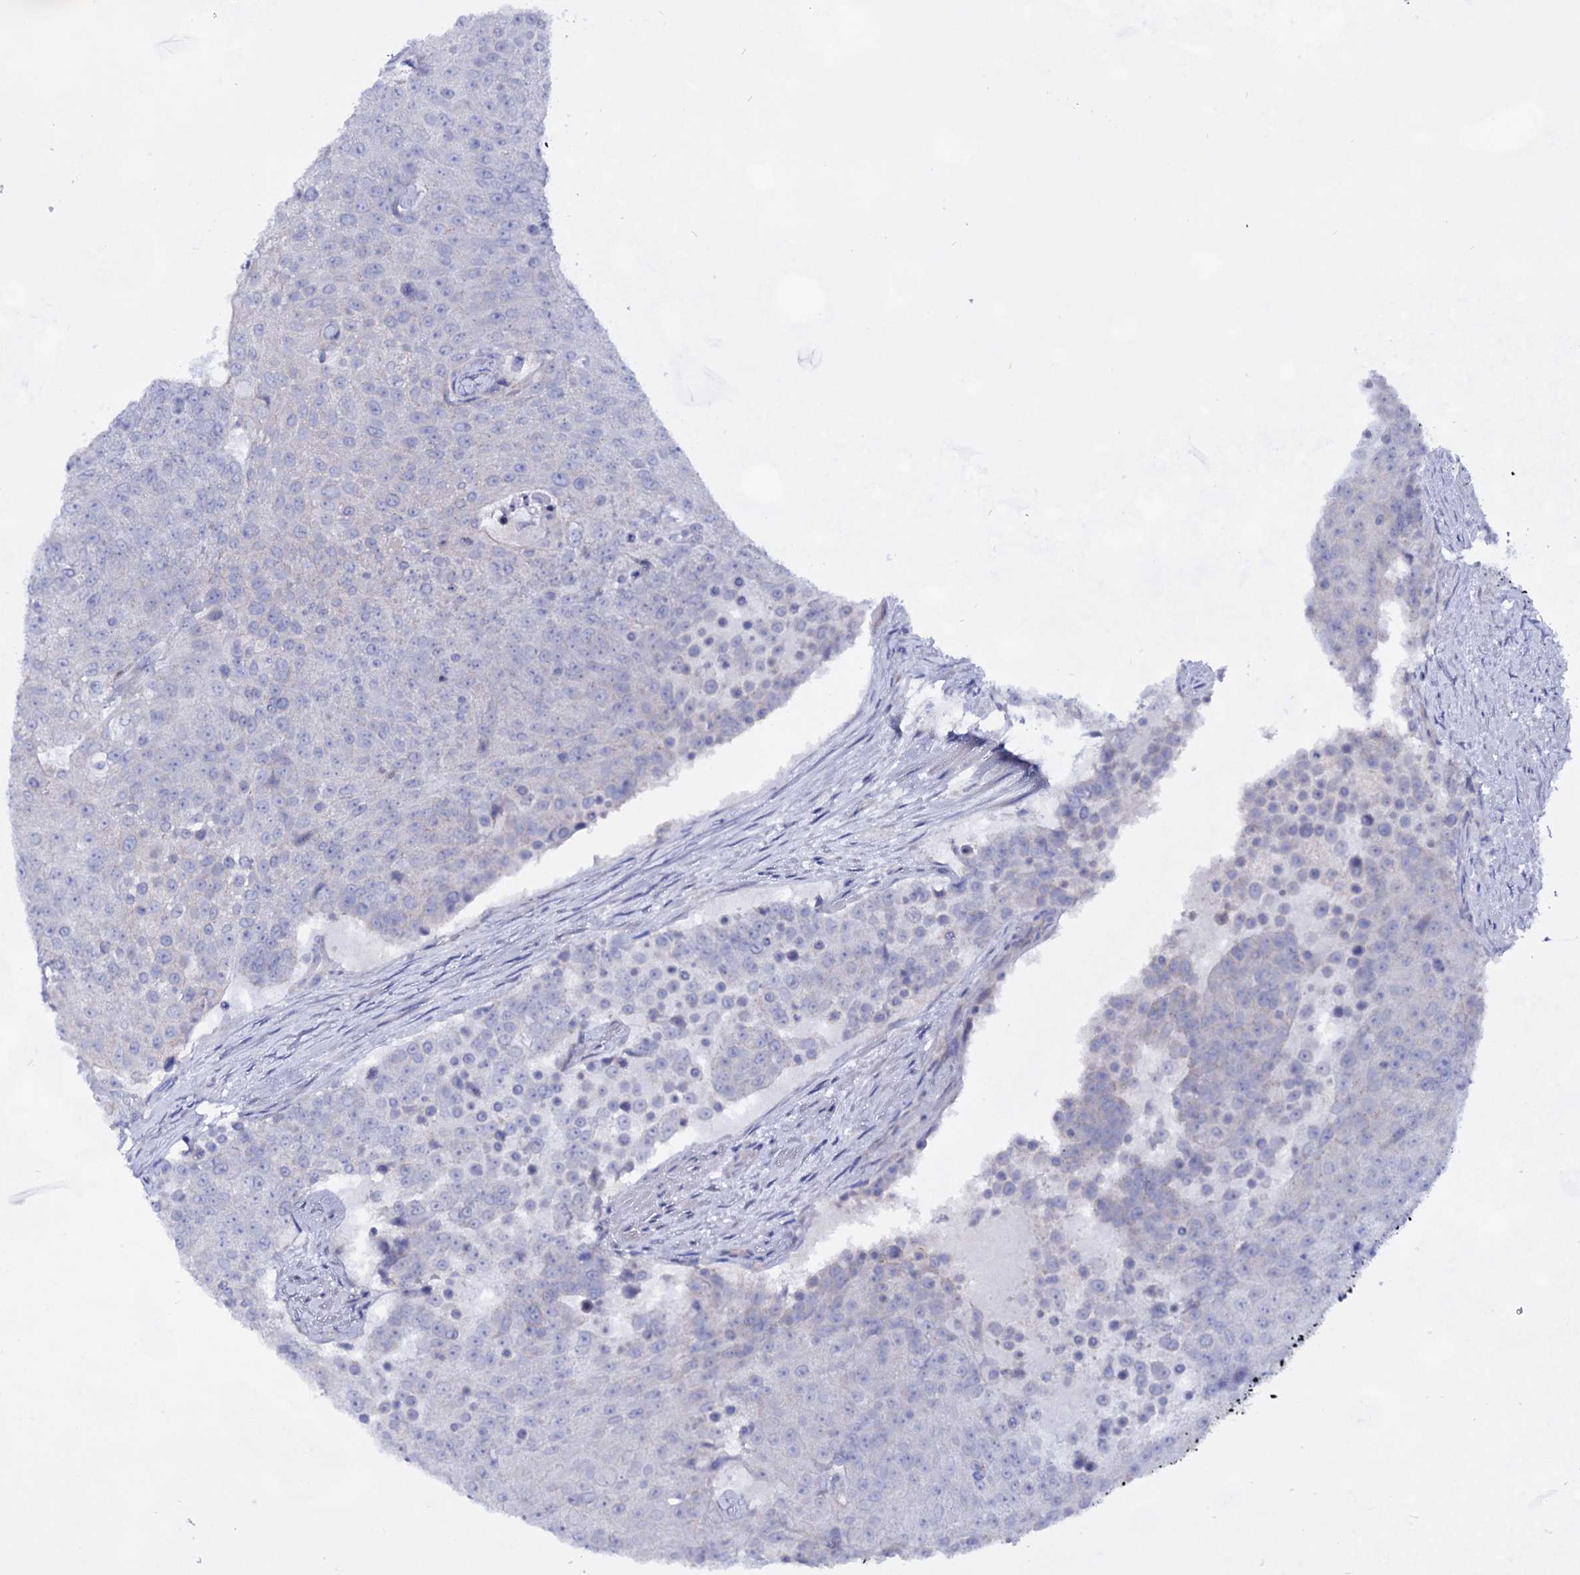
{"staining": {"intensity": "negative", "quantity": "none", "location": "none"}, "tissue": "urothelial cancer", "cell_type": "Tumor cells", "image_type": "cancer", "snomed": [{"axis": "morphology", "description": "Urothelial carcinoma, High grade"}, {"axis": "topography", "description": "Urinary bladder"}], "caption": "This micrograph is of high-grade urothelial carcinoma stained with immunohistochemistry to label a protein in brown with the nuclei are counter-stained blue. There is no positivity in tumor cells. (Immunohistochemistry (ihc), brightfield microscopy, high magnification).", "gene": "PLIN1", "patient": {"sex": "female", "age": 63}}